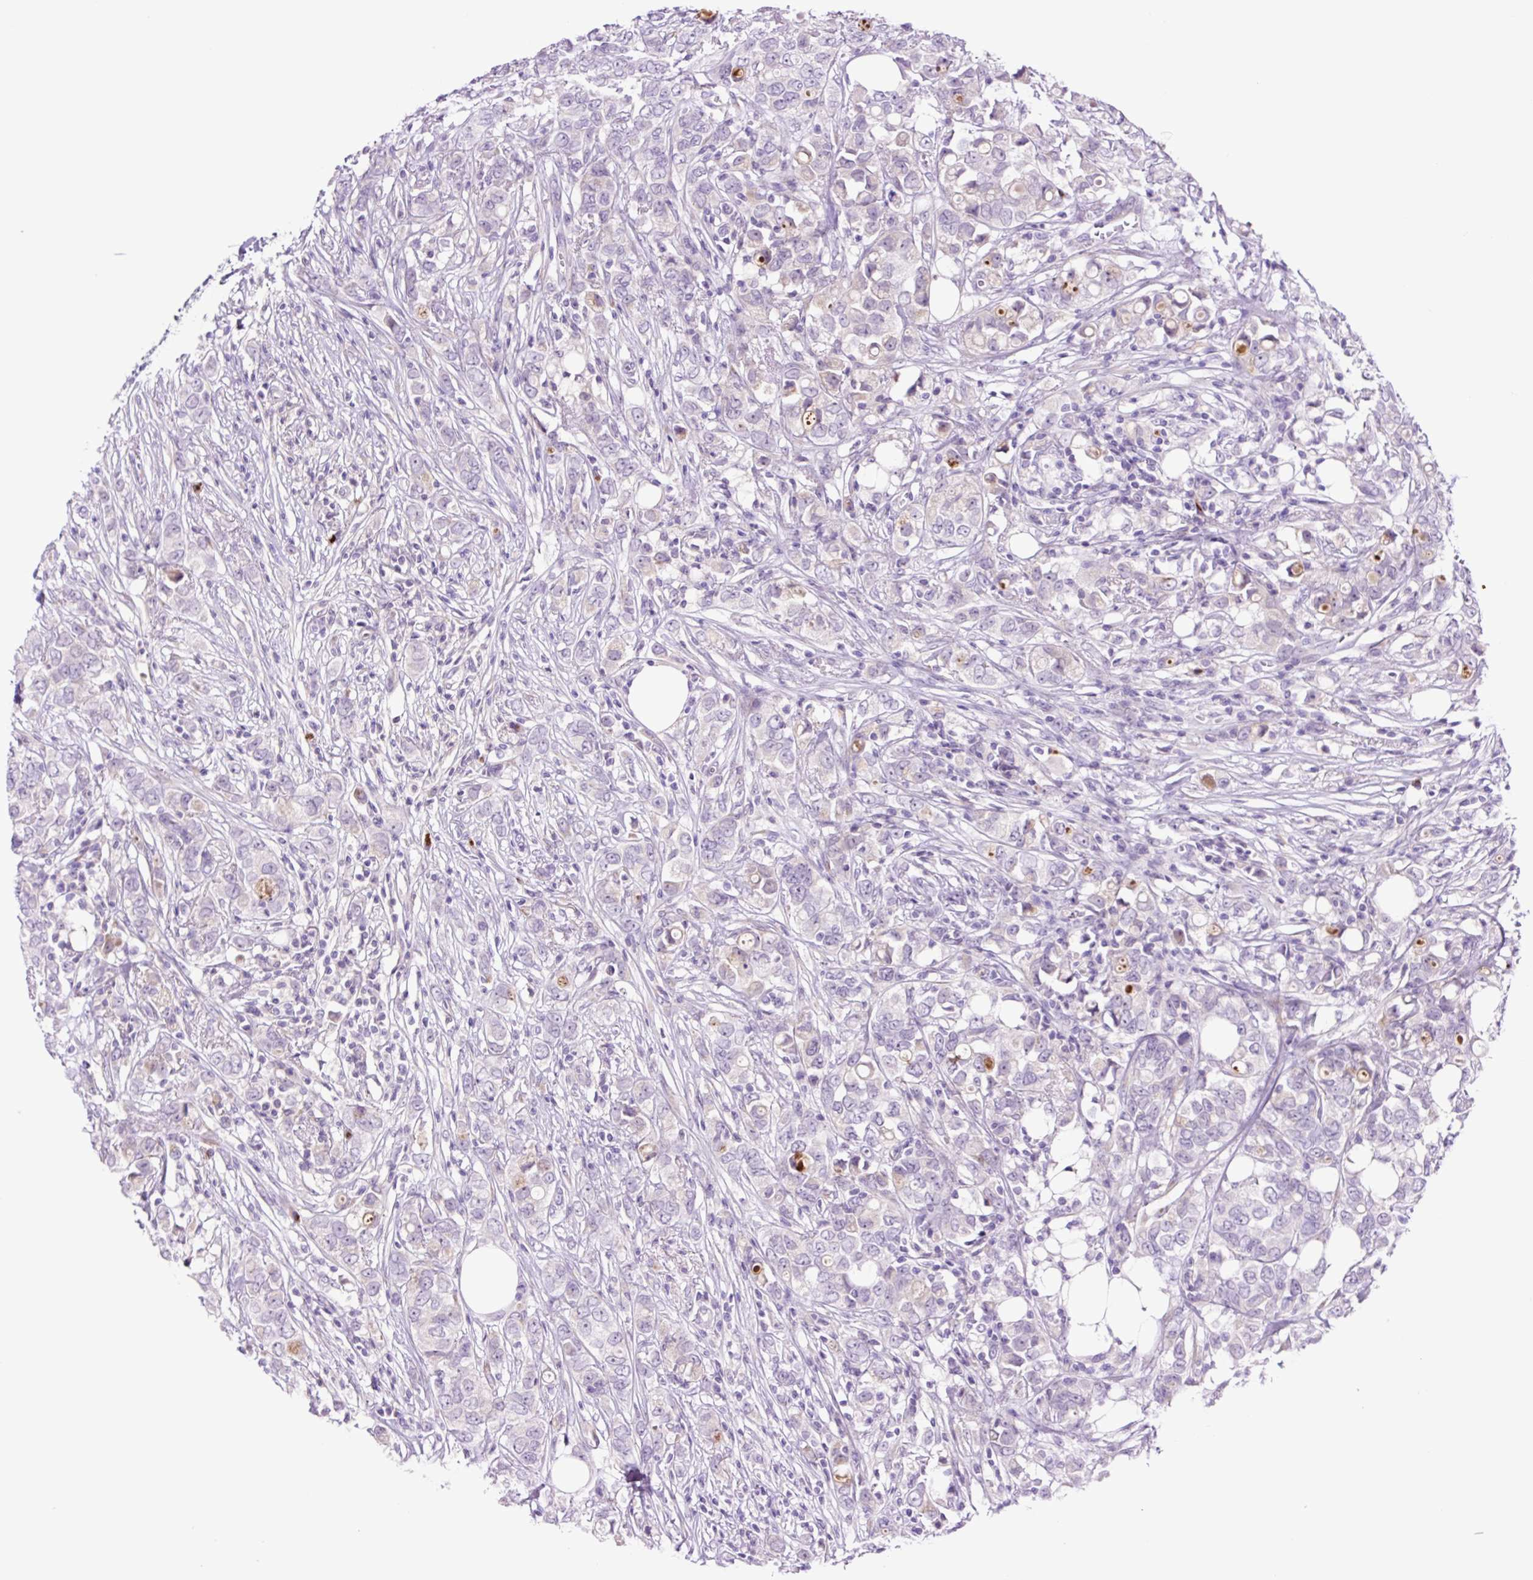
{"staining": {"intensity": "negative", "quantity": "none", "location": "none"}, "tissue": "breast cancer", "cell_type": "Tumor cells", "image_type": "cancer", "snomed": [{"axis": "morphology", "description": "Lobular carcinoma"}, {"axis": "topography", "description": "Breast"}], "caption": "IHC photomicrograph of neoplastic tissue: human breast cancer stained with DAB exhibits no significant protein expression in tumor cells.", "gene": "MFSD3", "patient": {"sex": "female", "age": 91}}